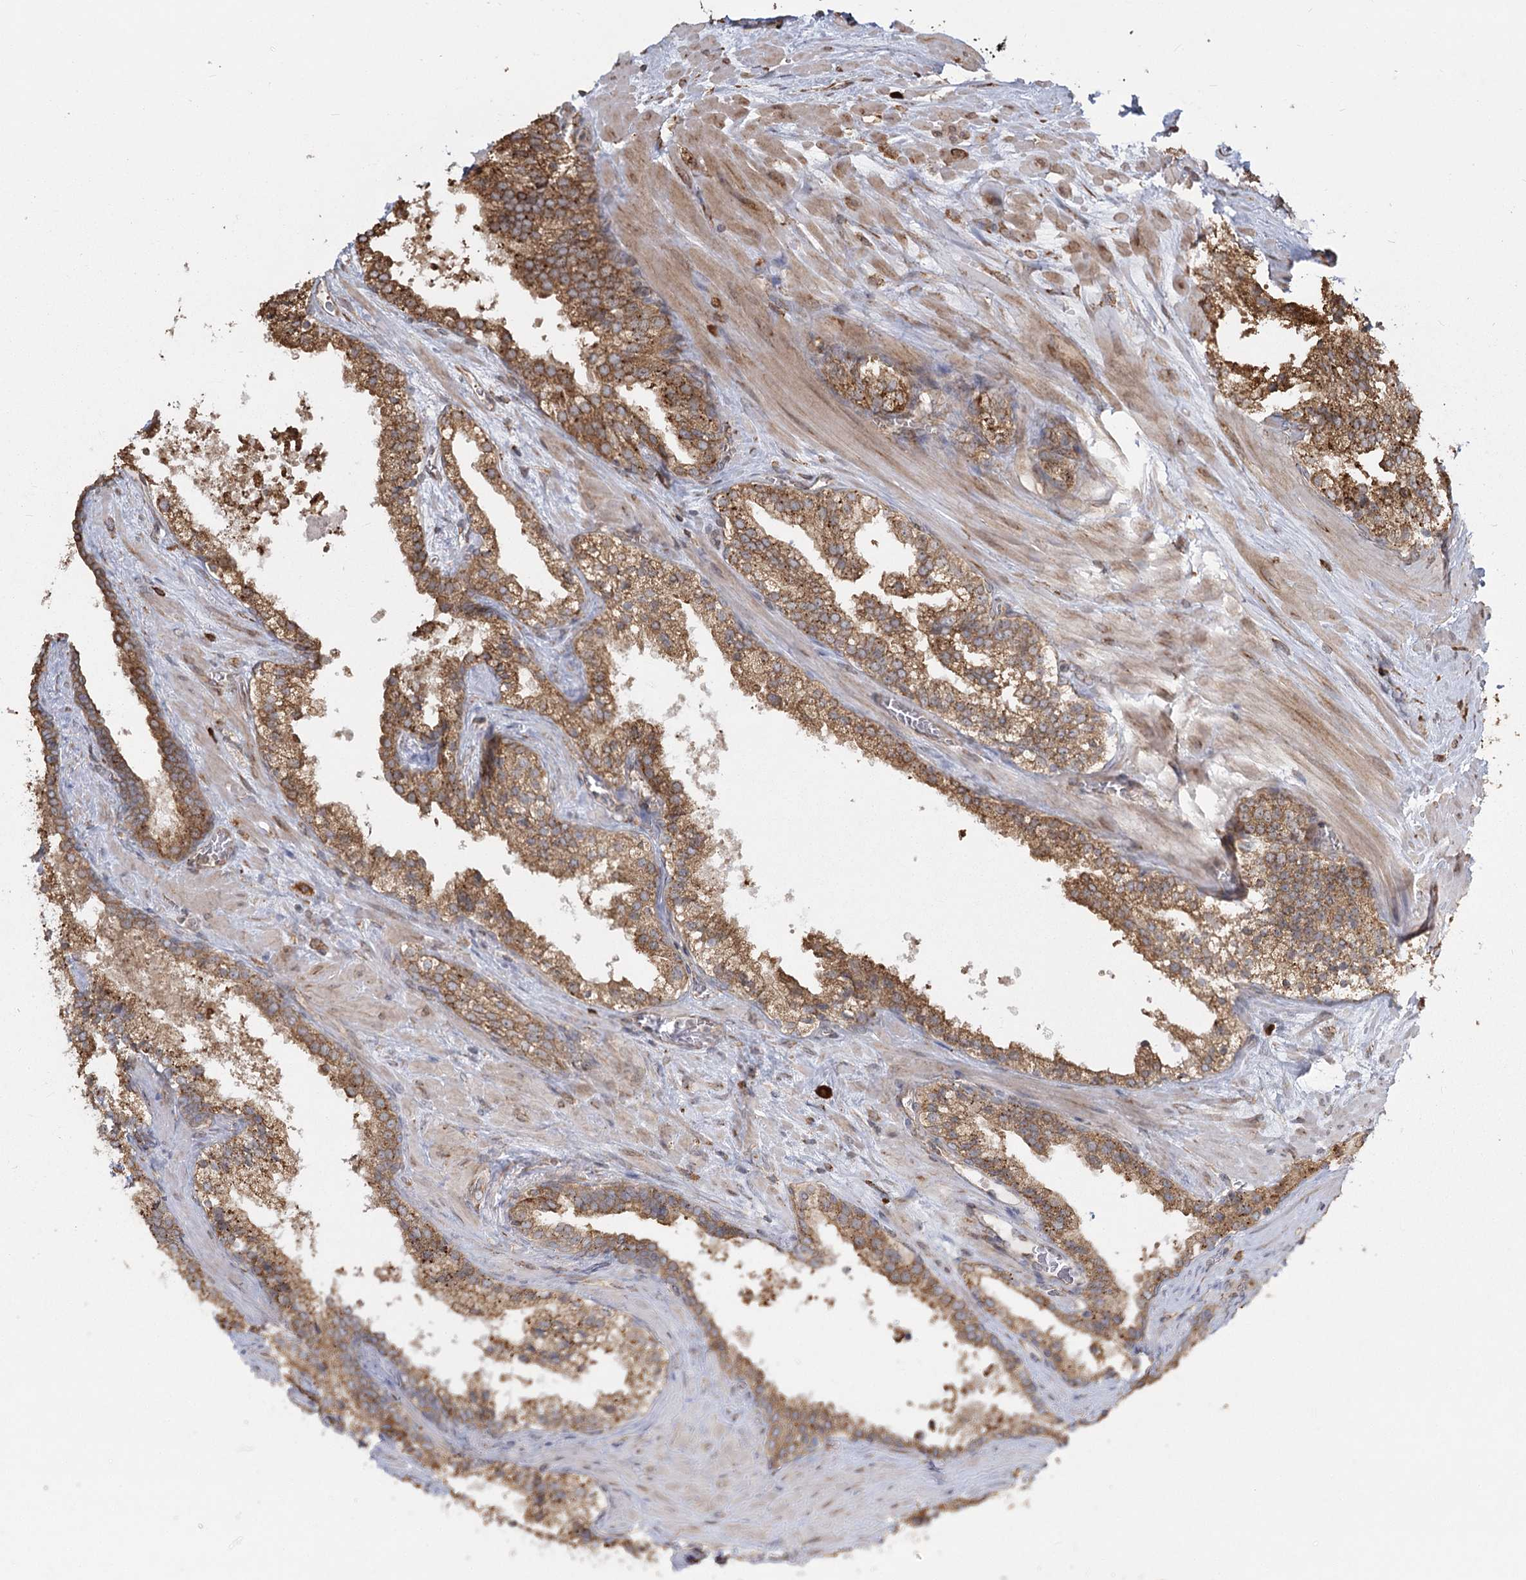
{"staining": {"intensity": "moderate", "quantity": ">75%", "location": "cytoplasmic/membranous"}, "tissue": "prostate cancer", "cell_type": "Tumor cells", "image_type": "cancer", "snomed": [{"axis": "morphology", "description": "Adenocarcinoma, High grade"}, {"axis": "topography", "description": "Prostate"}], "caption": "There is medium levels of moderate cytoplasmic/membranous positivity in tumor cells of high-grade adenocarcinoma (prostate), as demonstrated by immunohistochemical staining (brown color).", "gene": "FAM13A", "patient": {"sex": "male", "age": 57}}